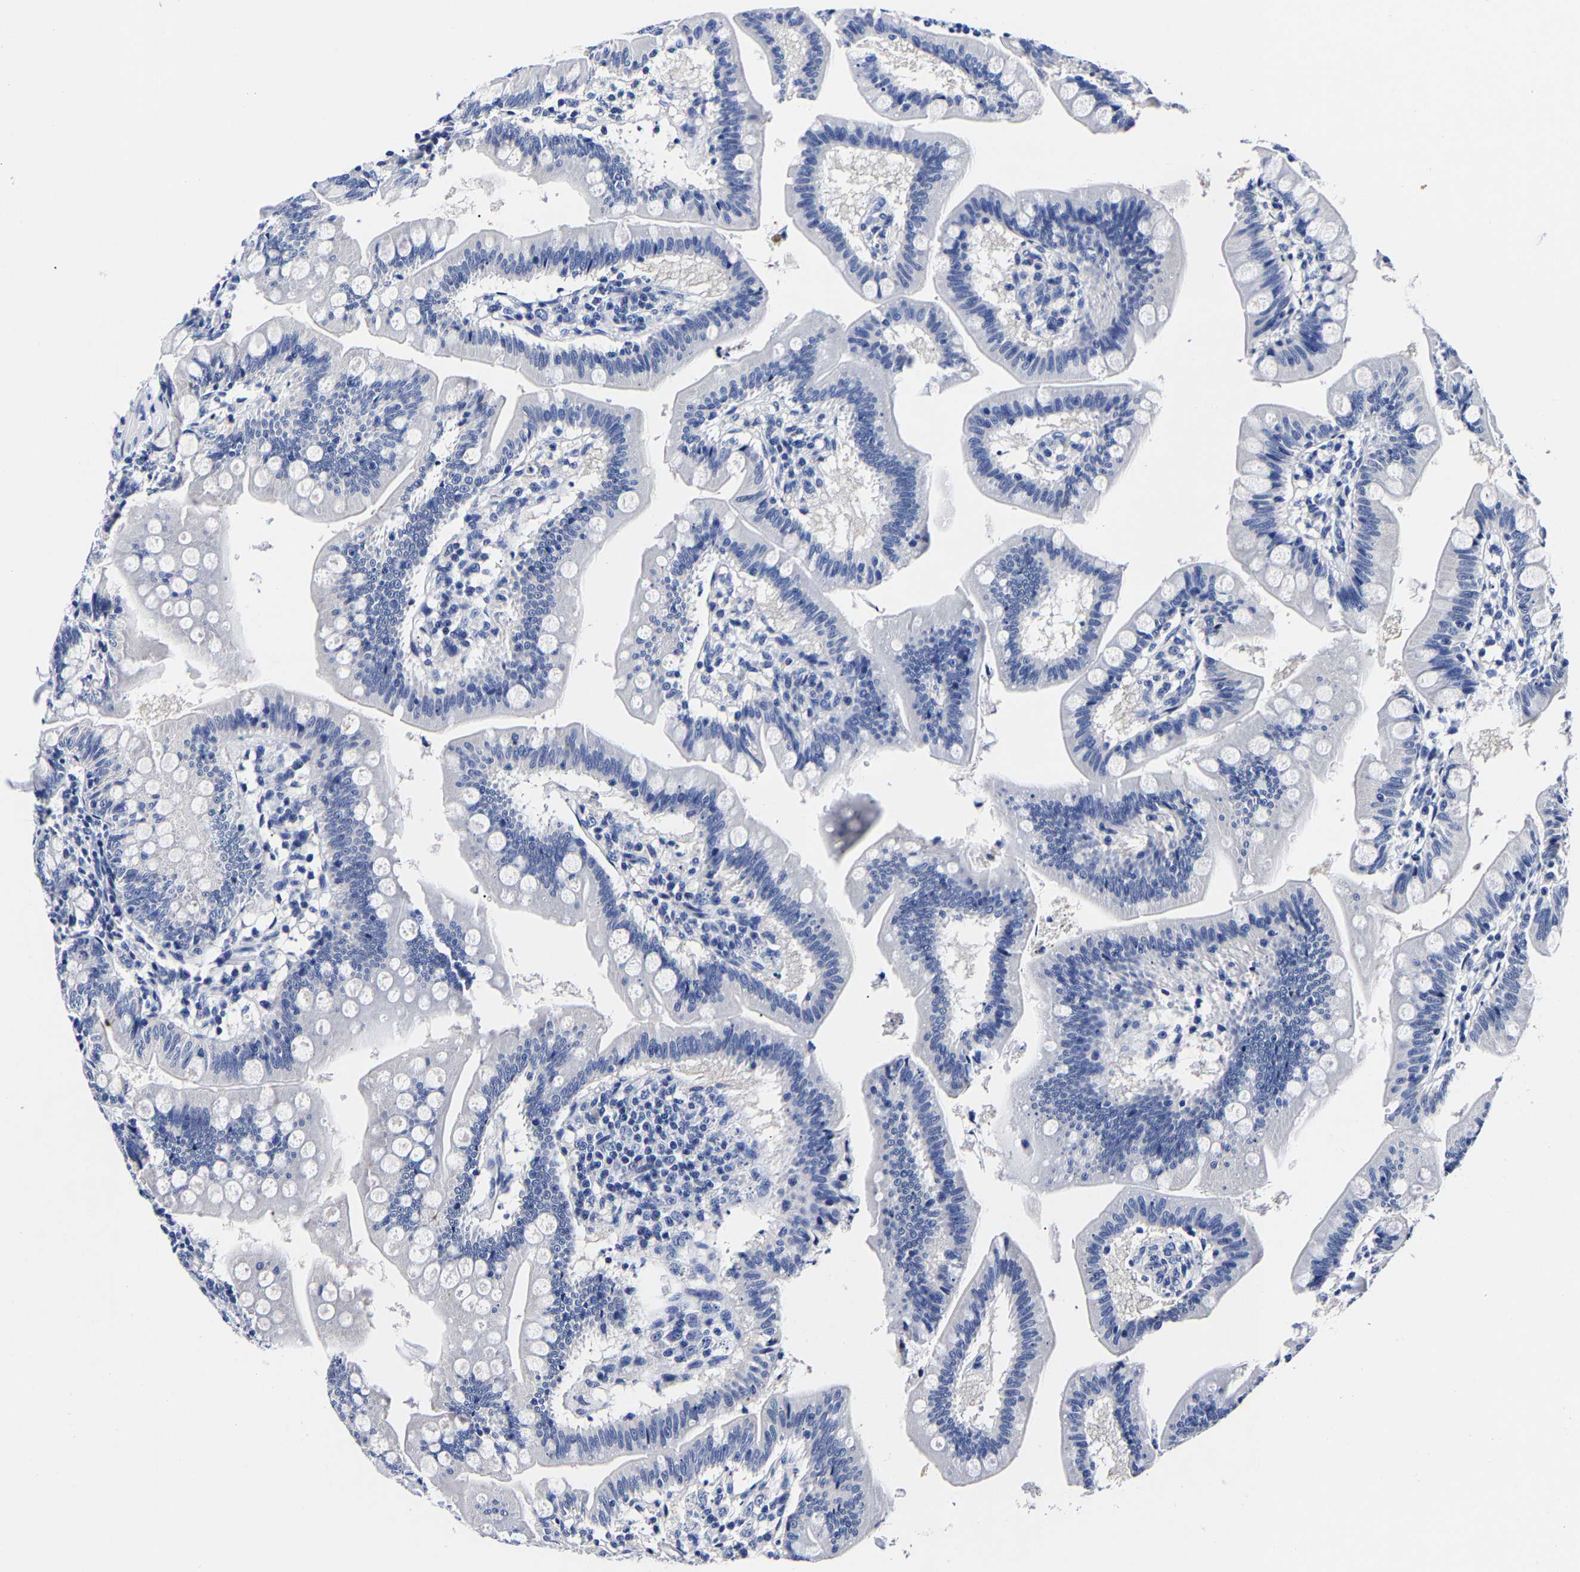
{"staining": {"intensity": "negative", "quantity": "none", "location": "none"}, "tissue": "small intestine", "cell_type": "Glandular cells", "image_type": "normal", "snomed": [{"axis": "morphology", "description": "Normal tissue, NOS"}, {"axis": "topography", "description": "Small intestine"}], "caption": "The image demonstrates no staining of glandular cells in normal small intestine.", "gene": "CPA2", "patient": {"sex": "male", "age": 7}}